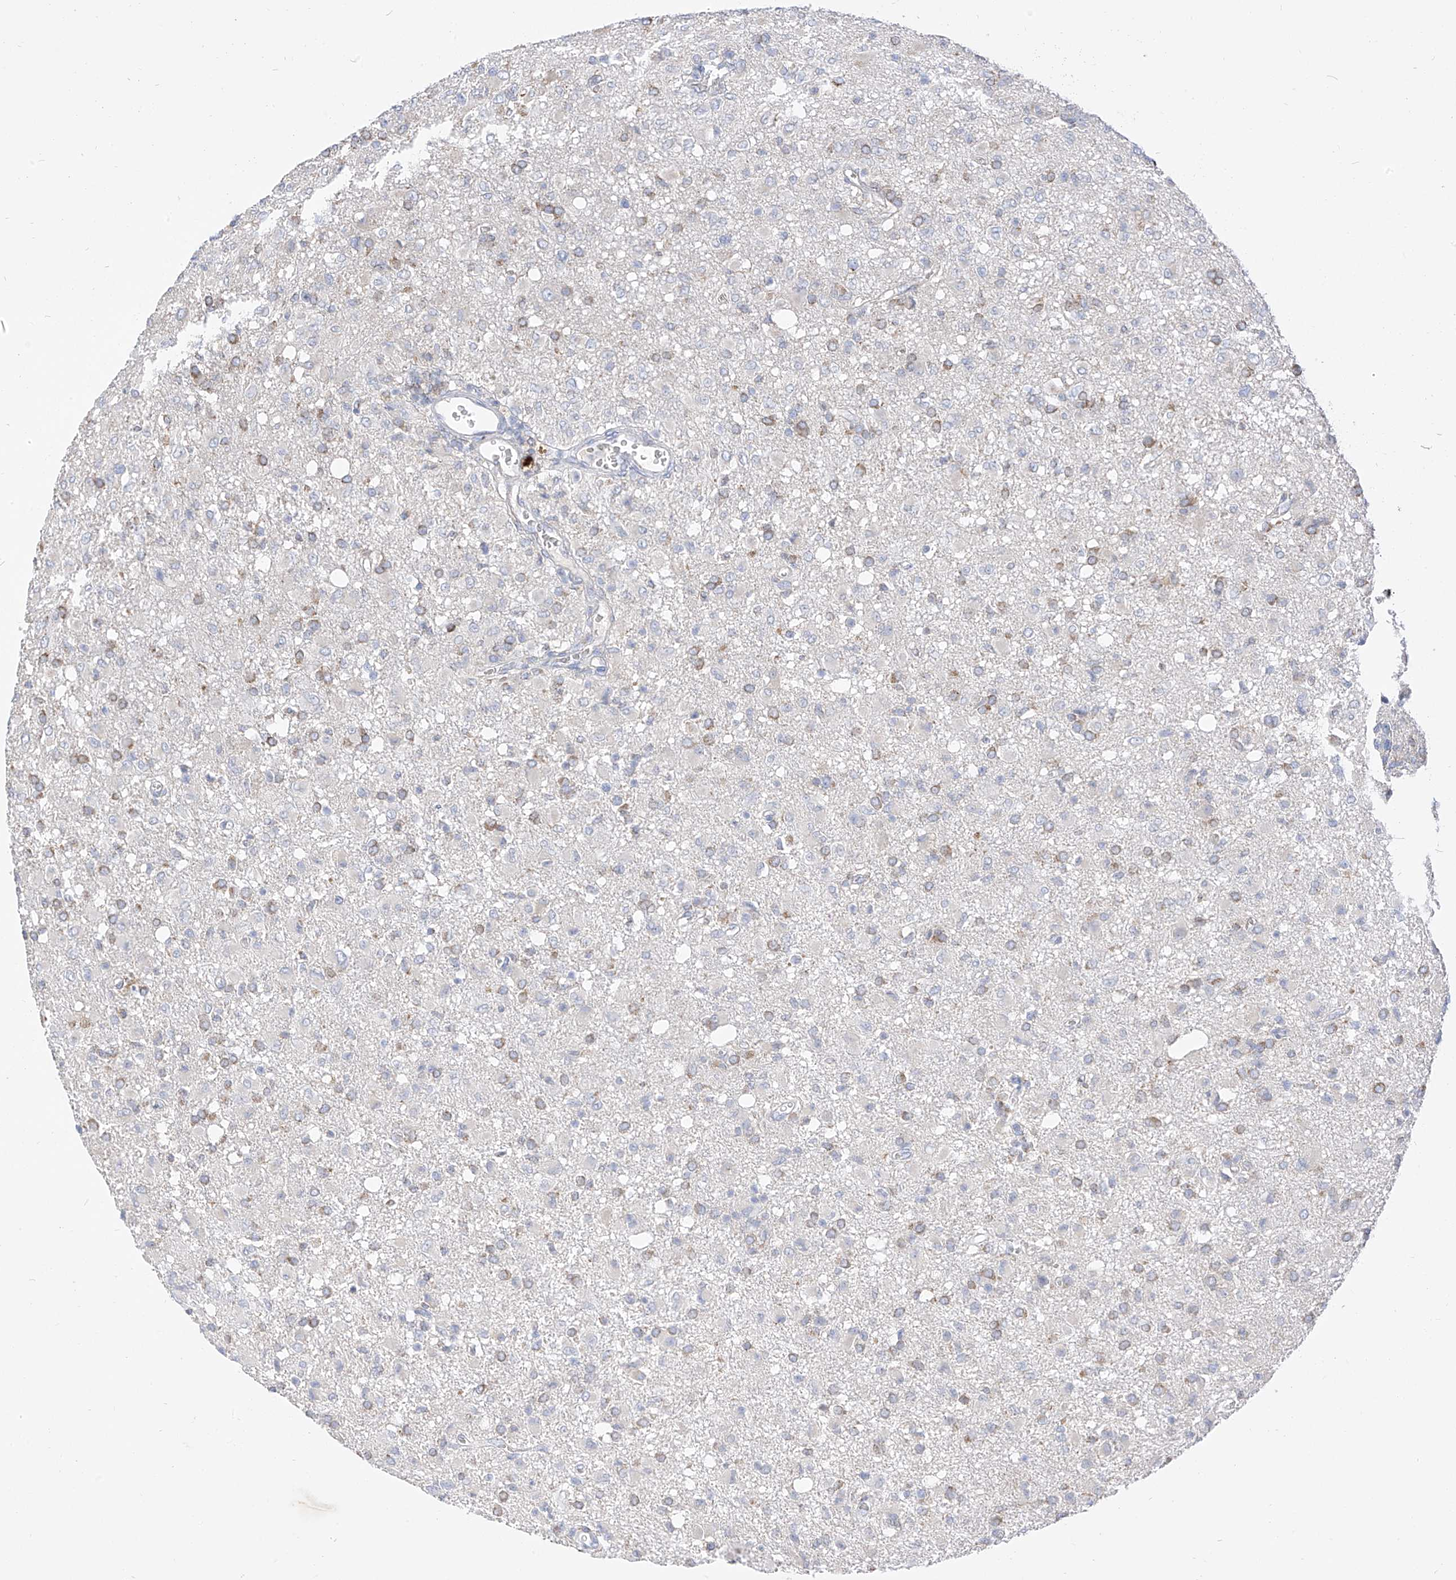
{"staining": {"intensity": "weak", "quantity": "25%-75%", "location": "cytoplasmic/membranous"}, "tissue": "glioma", "cell_type": "Tumor cells", "image_type": "cancer", "snomed": [{"axis": "morphology", "description": "Glioma, malignant, High grade"}, {"axis": "topography", "description": "Brain"}], "caption": "IHC staining of malignant glioma (high-grade), which reveals low levels of weak cytoplasmic/membranous staining in approximately 25%-75% of tumor cells indicating weak cytoplasmic/membranous protein expression. The staining was performed using DAB (brown) for protein detection and nuclei were counterstained in hematoxylin (blue).", "gene": "RASA2", "patient": {"sex": "female", "age": 57}}